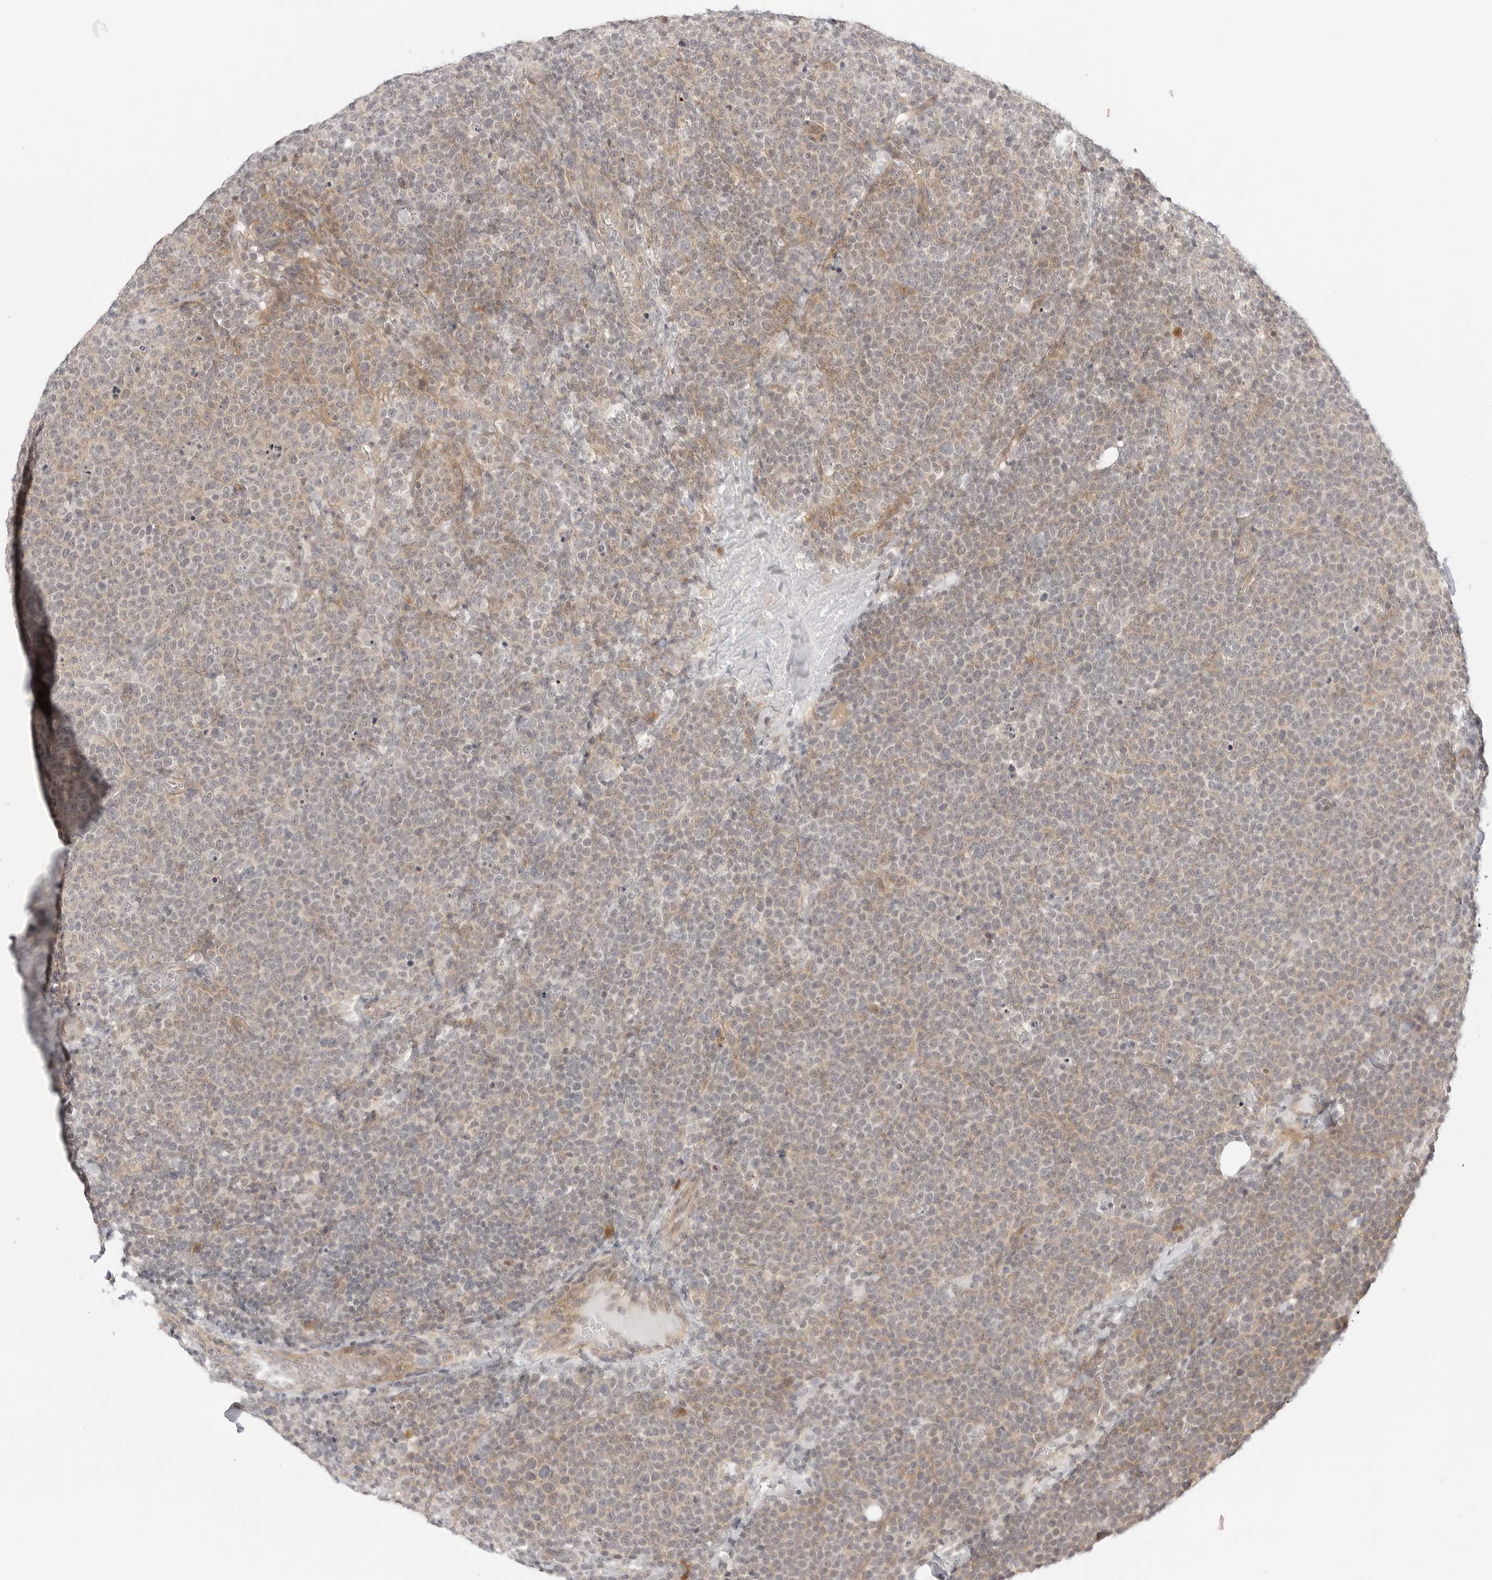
{"staining": {"intensity": "weak", "quantity": "25%-75%", "location": "cytoplasmic/membranous"}, "tissue": "lymphoma", "cell_type": "Tumor cells", "image_type": "cancer", "snomed": [{"axis": "morphology", "description": "Malignant lymphoma, non-Hodgkin's type, High grade"}, {"axis": "topography", "description": "Lymph node"}], "caption": "Weak cytoplasmic/membranous expression for a protein is seen in approximately 25%-75% of tumor cells of lymphoma using IHC.", "gene": "TCP1", "patient": {"sex": "male", "age": 61}}